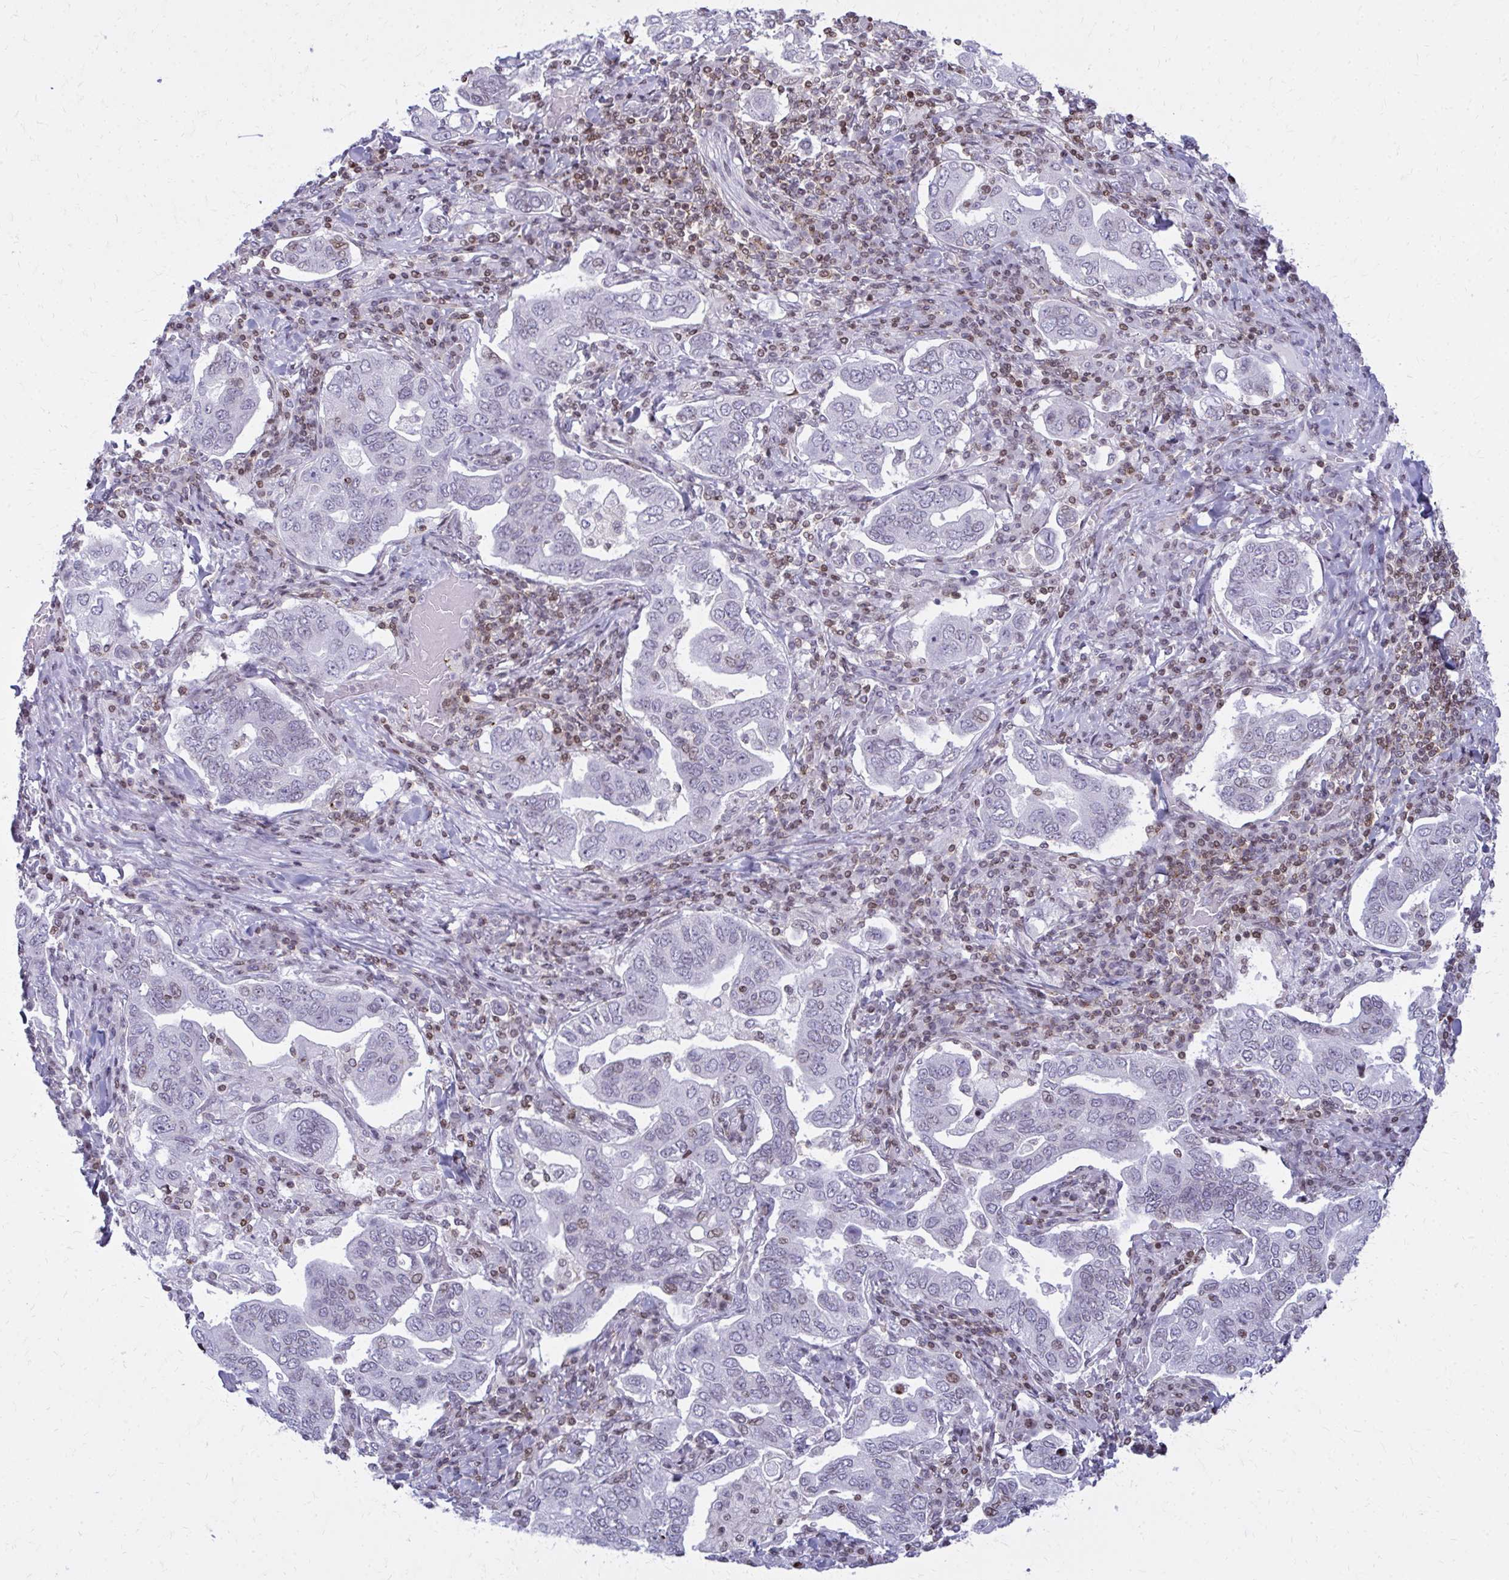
{"staining": {"intensity": "negative", "quantity": "none", "location": "none"}, "tissue": "stomach cancer", "cell_type": "Tumor cells", "image_type": "cancer", "snomed": [{"axis": "morphology", "description": "Adenocarcinoma, NOS"}, {"axis": "topography", "description": "Stomach, upper"}, {"axis": "topography", "description": "Stomach"}], "caption": "Adenocarcinoma (stomach) was stained to show a protein in brown. There is no significant staining in tumor cells.", "gene": "AP5M1", "patient": {"sex": "male", "age": 62}}